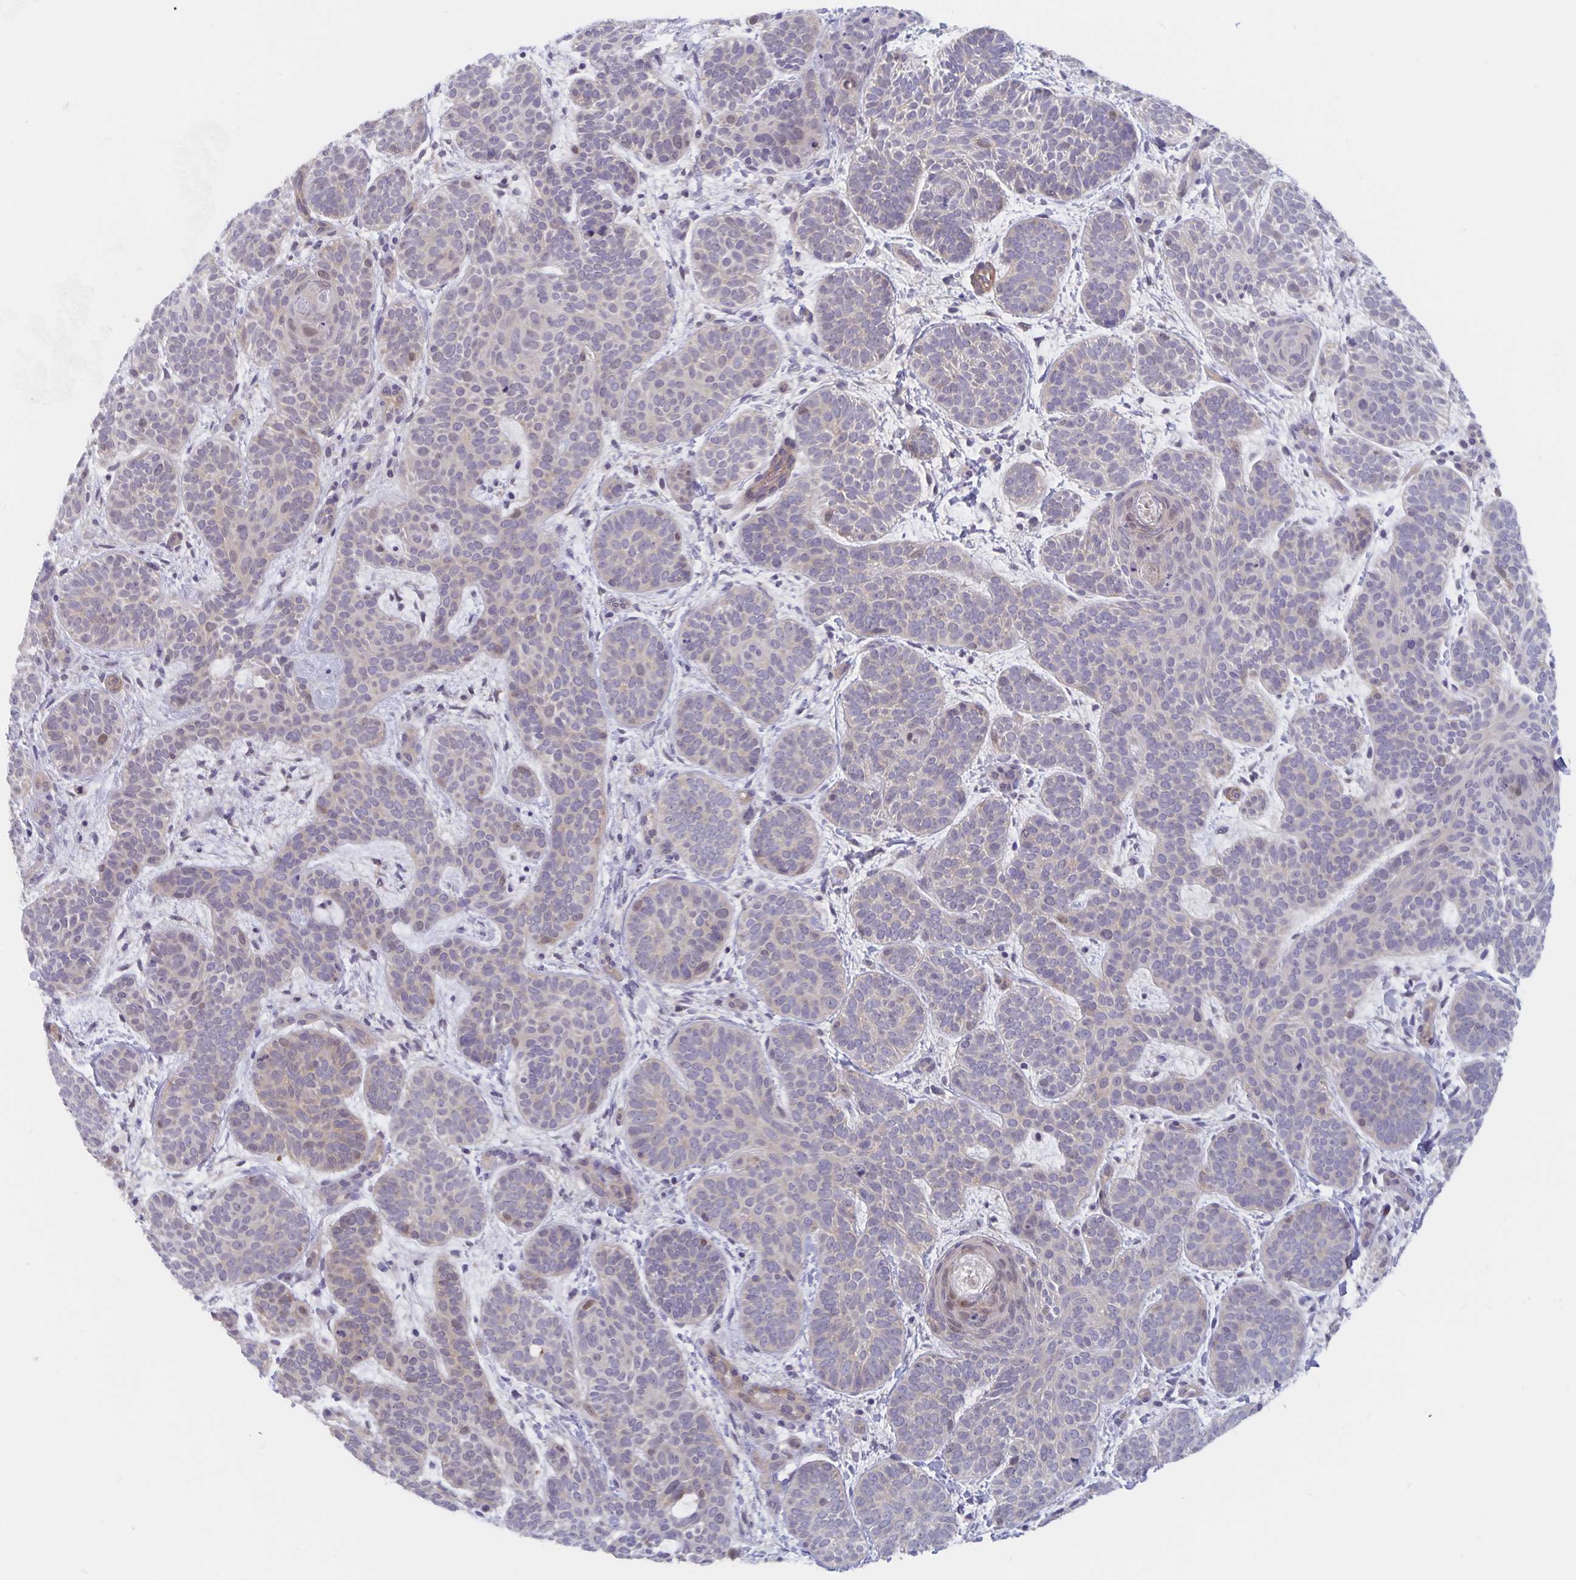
{"staining": {"intensity": "negative", "quantity": "none", "location": "none"}, "tissue": "skin cancer", "cell_type": "Tumor cells", "image_type": "cancer", "snomed": [{"axis": "morphology", "description": "Basal cell carcinoma"}, {"axis": "topography", "description": "Skin"}], "caption": "Human skin basal cell carcinoma stained for a protein using immunohistochemistry (IHC) demonstrates no expression in tumor cells.", "gene": "BAG6", "patient": {"sex": "female", "age": 82}}